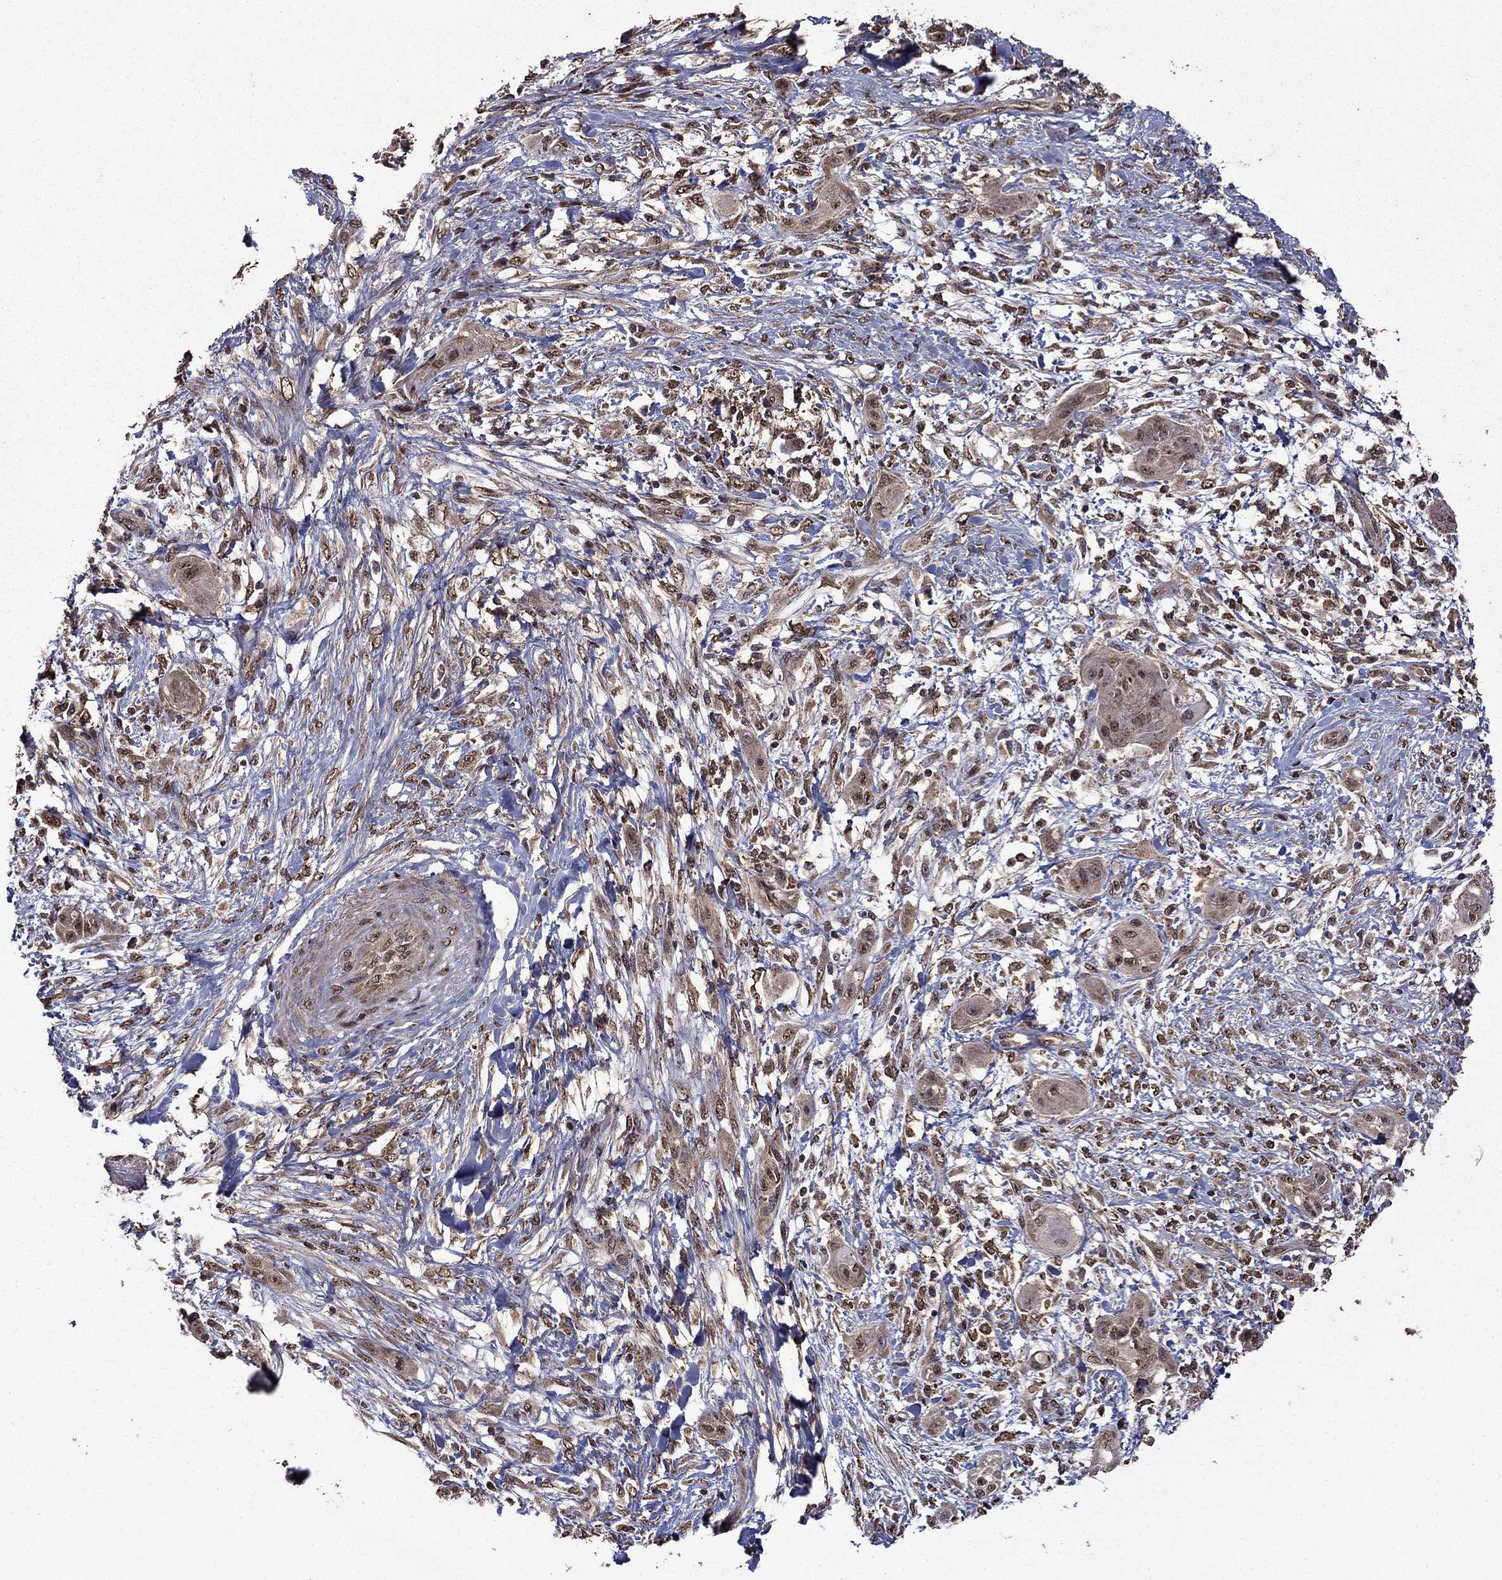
{"staining": {"intensity": "moderate", "quantity": "25%-75%", "location": "cytoplasmic/membranous,nuclear"}, "tissue": "skin cancer", "cell_type": "Tumor cells", "image_type": "cancer", "snomed": [{"axis": "morphology", "description": "Squamous cell carcinoma, NOS"}, {"axis": "topography", "description": "Skin"}], "caption": "IHC histopathology image of neoplastic tissue: human skin squamous cell carcinoma stained using immunohistochemistry (IHC) displays medium levels of moderate protein expression localized specifically in the cytoplasmic/membranous and nuclear of tumor cells, appearing as a cytoplasmic/membranous and nuclear brown color.", "gene": "ITM2B", "patient": {"sex": "male", "age": 62}}